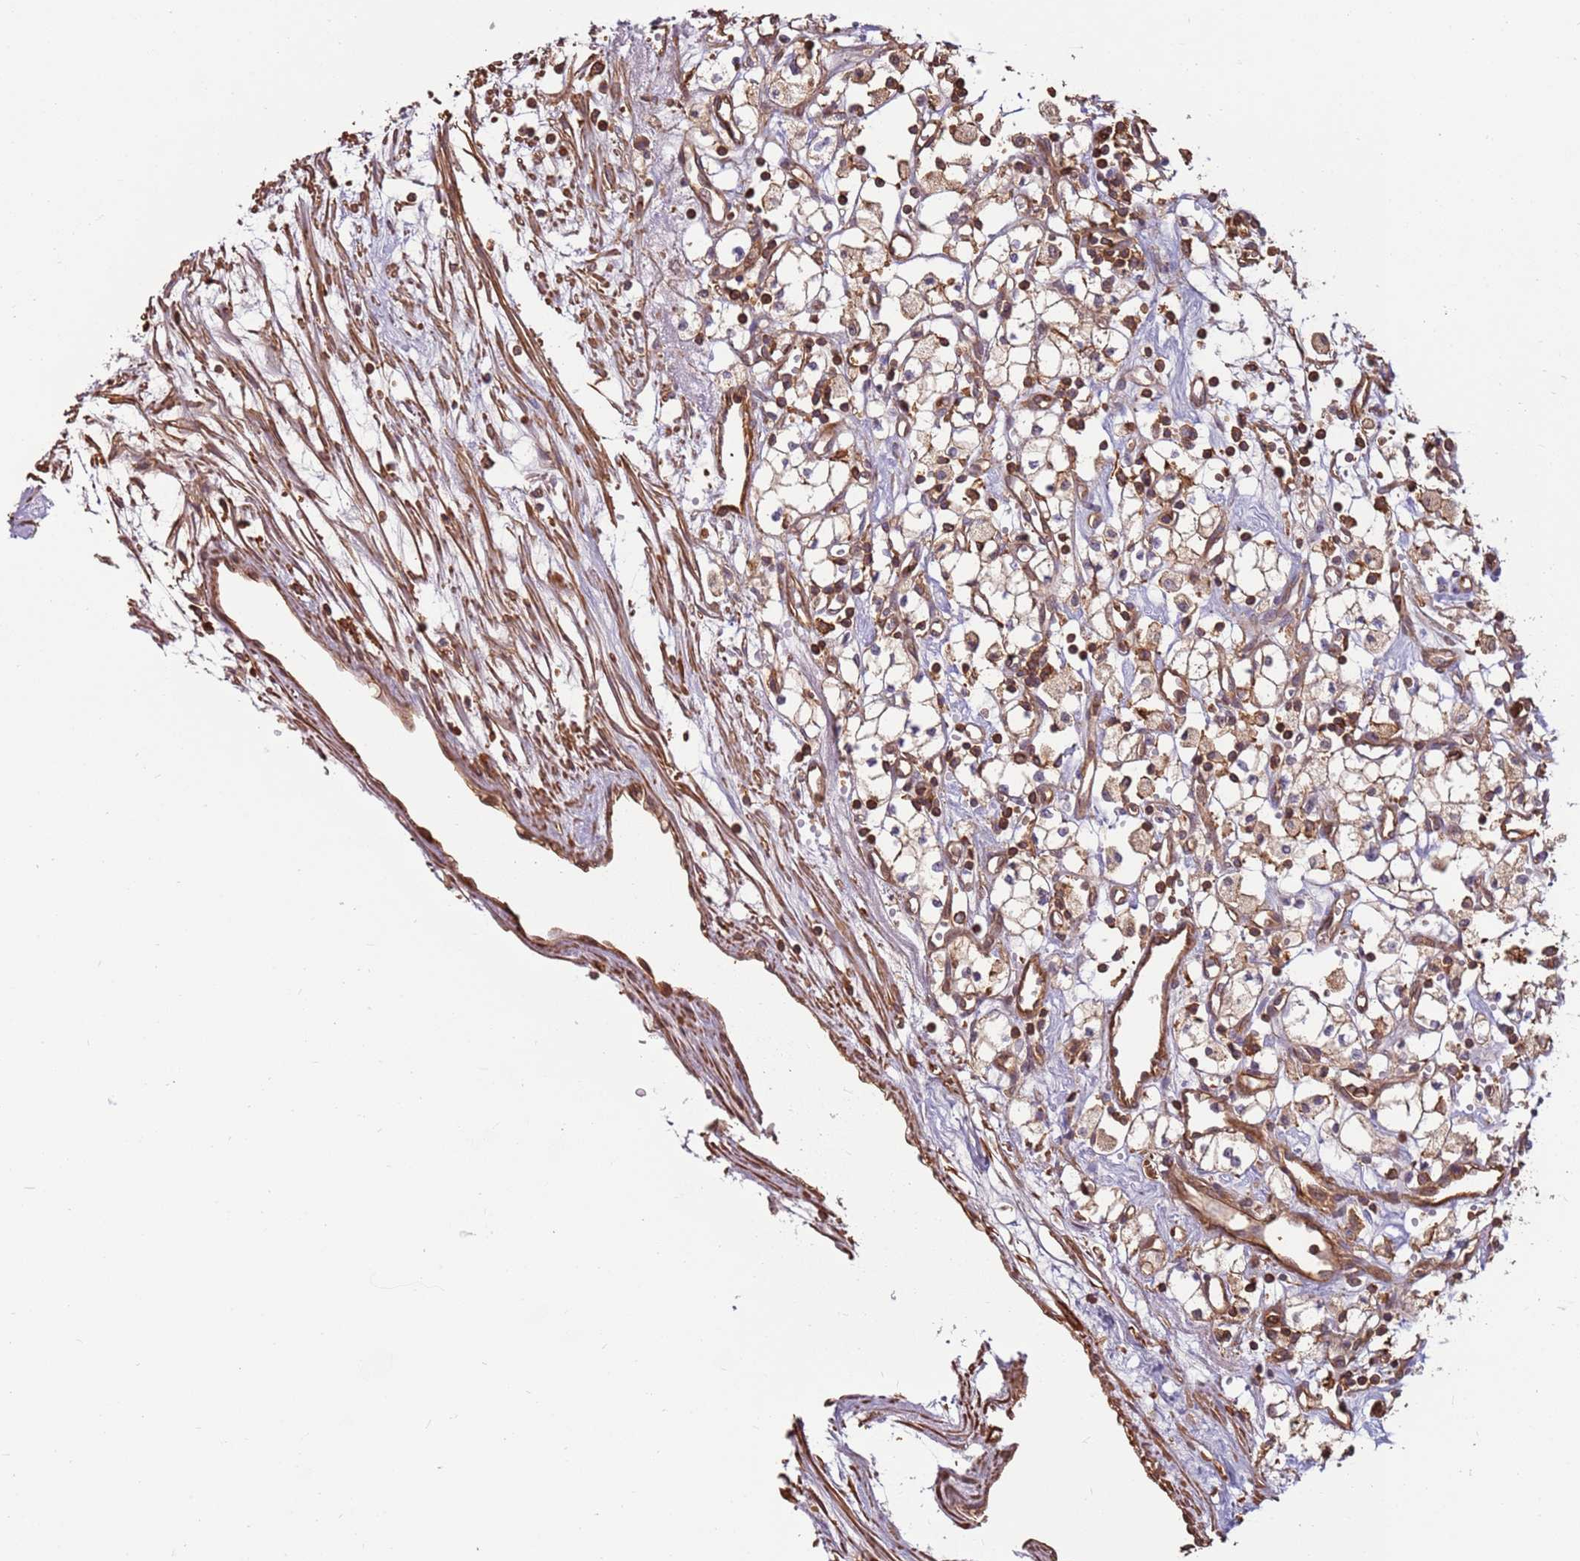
{"staining": {"intensity": "weak", "quantity": "25%-75%", "location": "cytoplasmic/membranous"}, "tissue": "renal cancer", "cell_type": "Tumor cells", "image_type": "cancer", "snomed": [{"axis": "morphology", "description": "Adenocarcinoma, NOS"}, {"axis": "topography", "description": "Kidney"}], "caption": "Human renal adenocarcinoma stained with a protein marker shows weak staining in tumor cells.", "gene": "ACVR2A", "patient": {"sex": "male", "age": 59}}